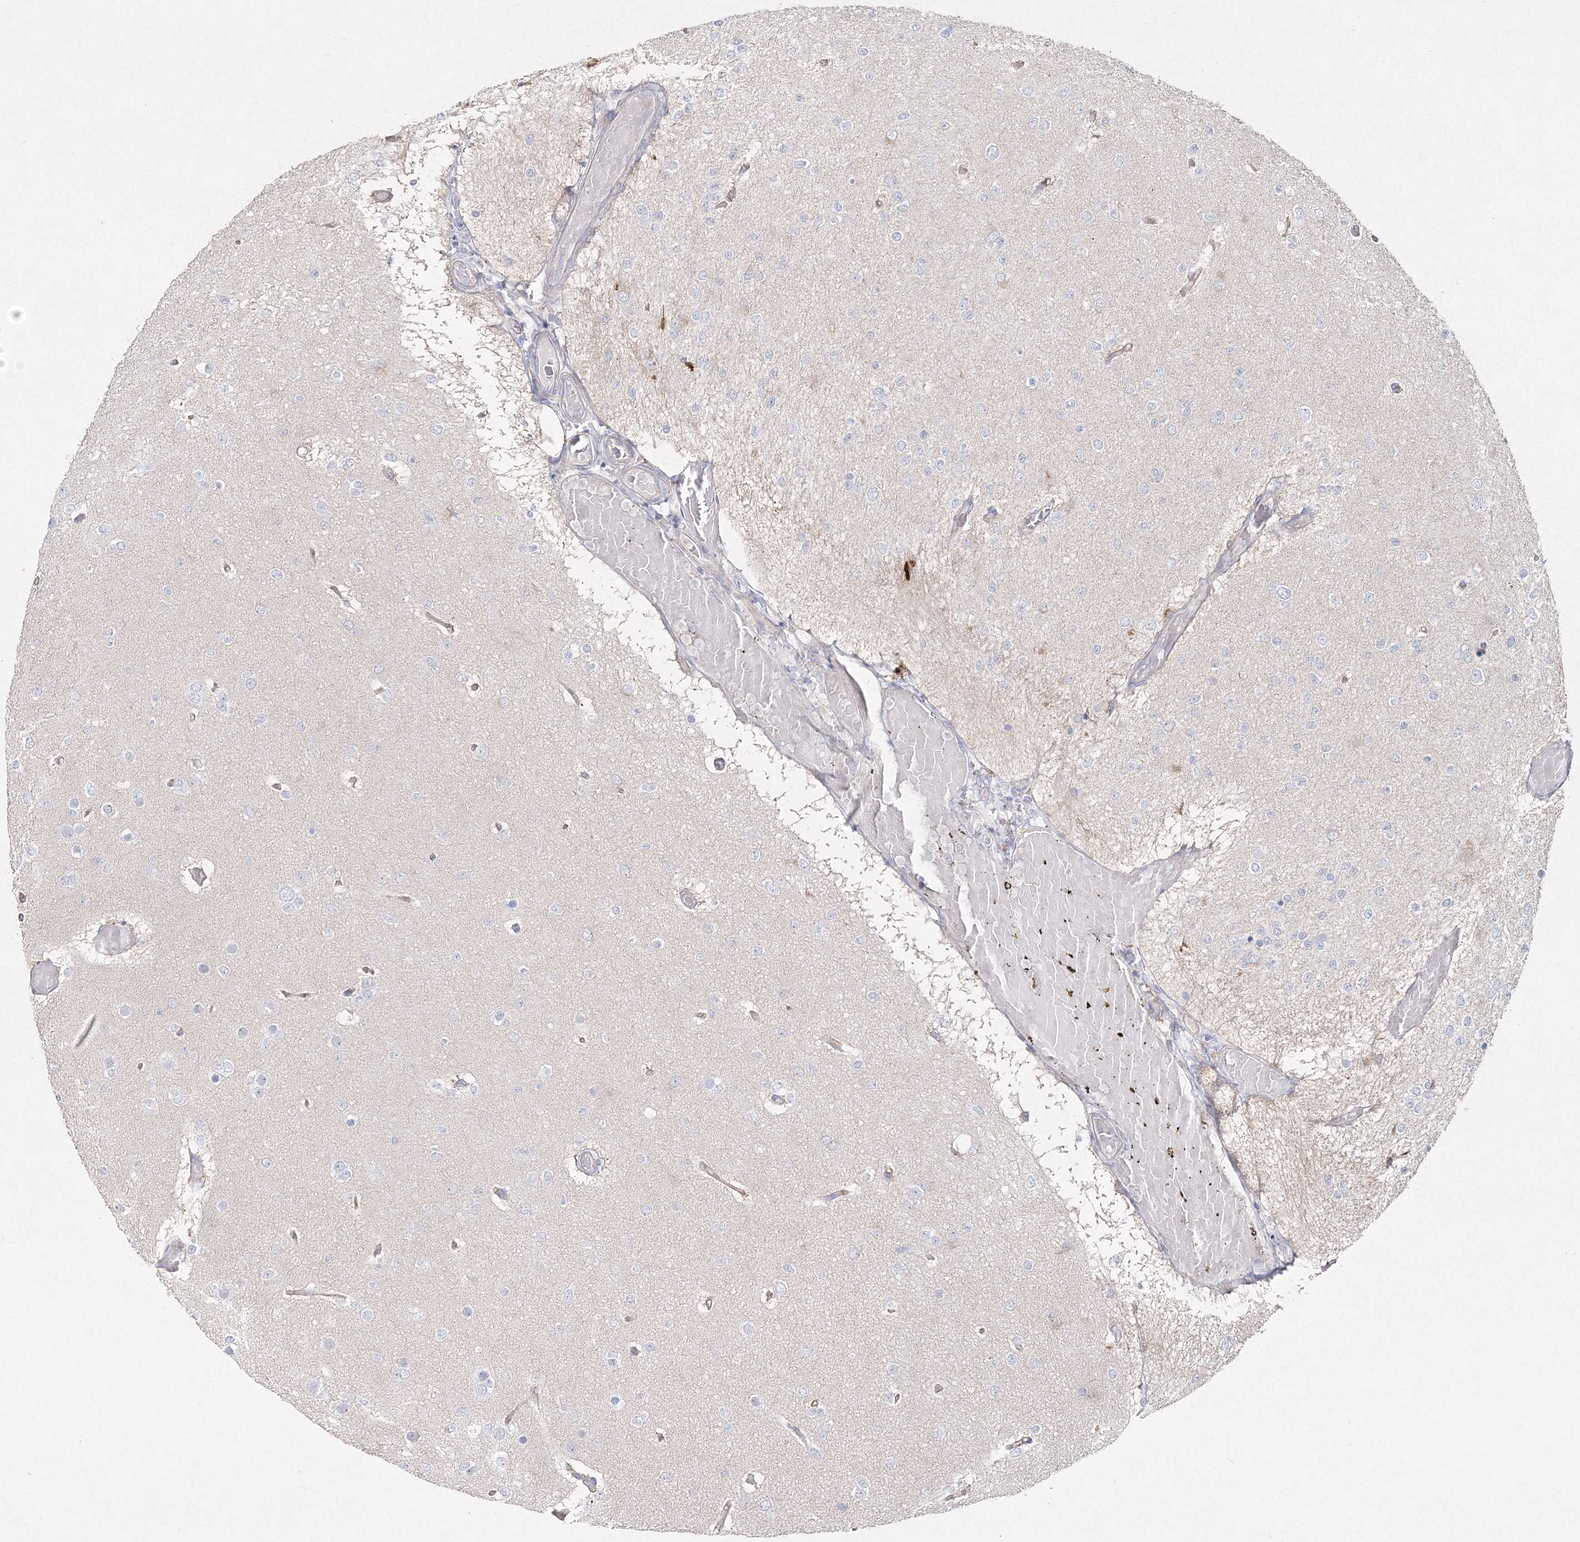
{"staining": {"intensity": "negative", "quantity": "none", "location": "none"}, "tissue": "glioma", "cell_type": "Tumor cells", "image_type": "cancer", "snomed": [{"axis": "morphology", "description": "Glioma, malignant, Low grade"}, {"axis": "topography", "description": "Brain"}], "caption": "Malignant low-grade glioma was stained to show a protein in brown. There is no significant staining in tumor cells.", "gene": "NAA40", "patient": {"sex": "female", "age": 22}}